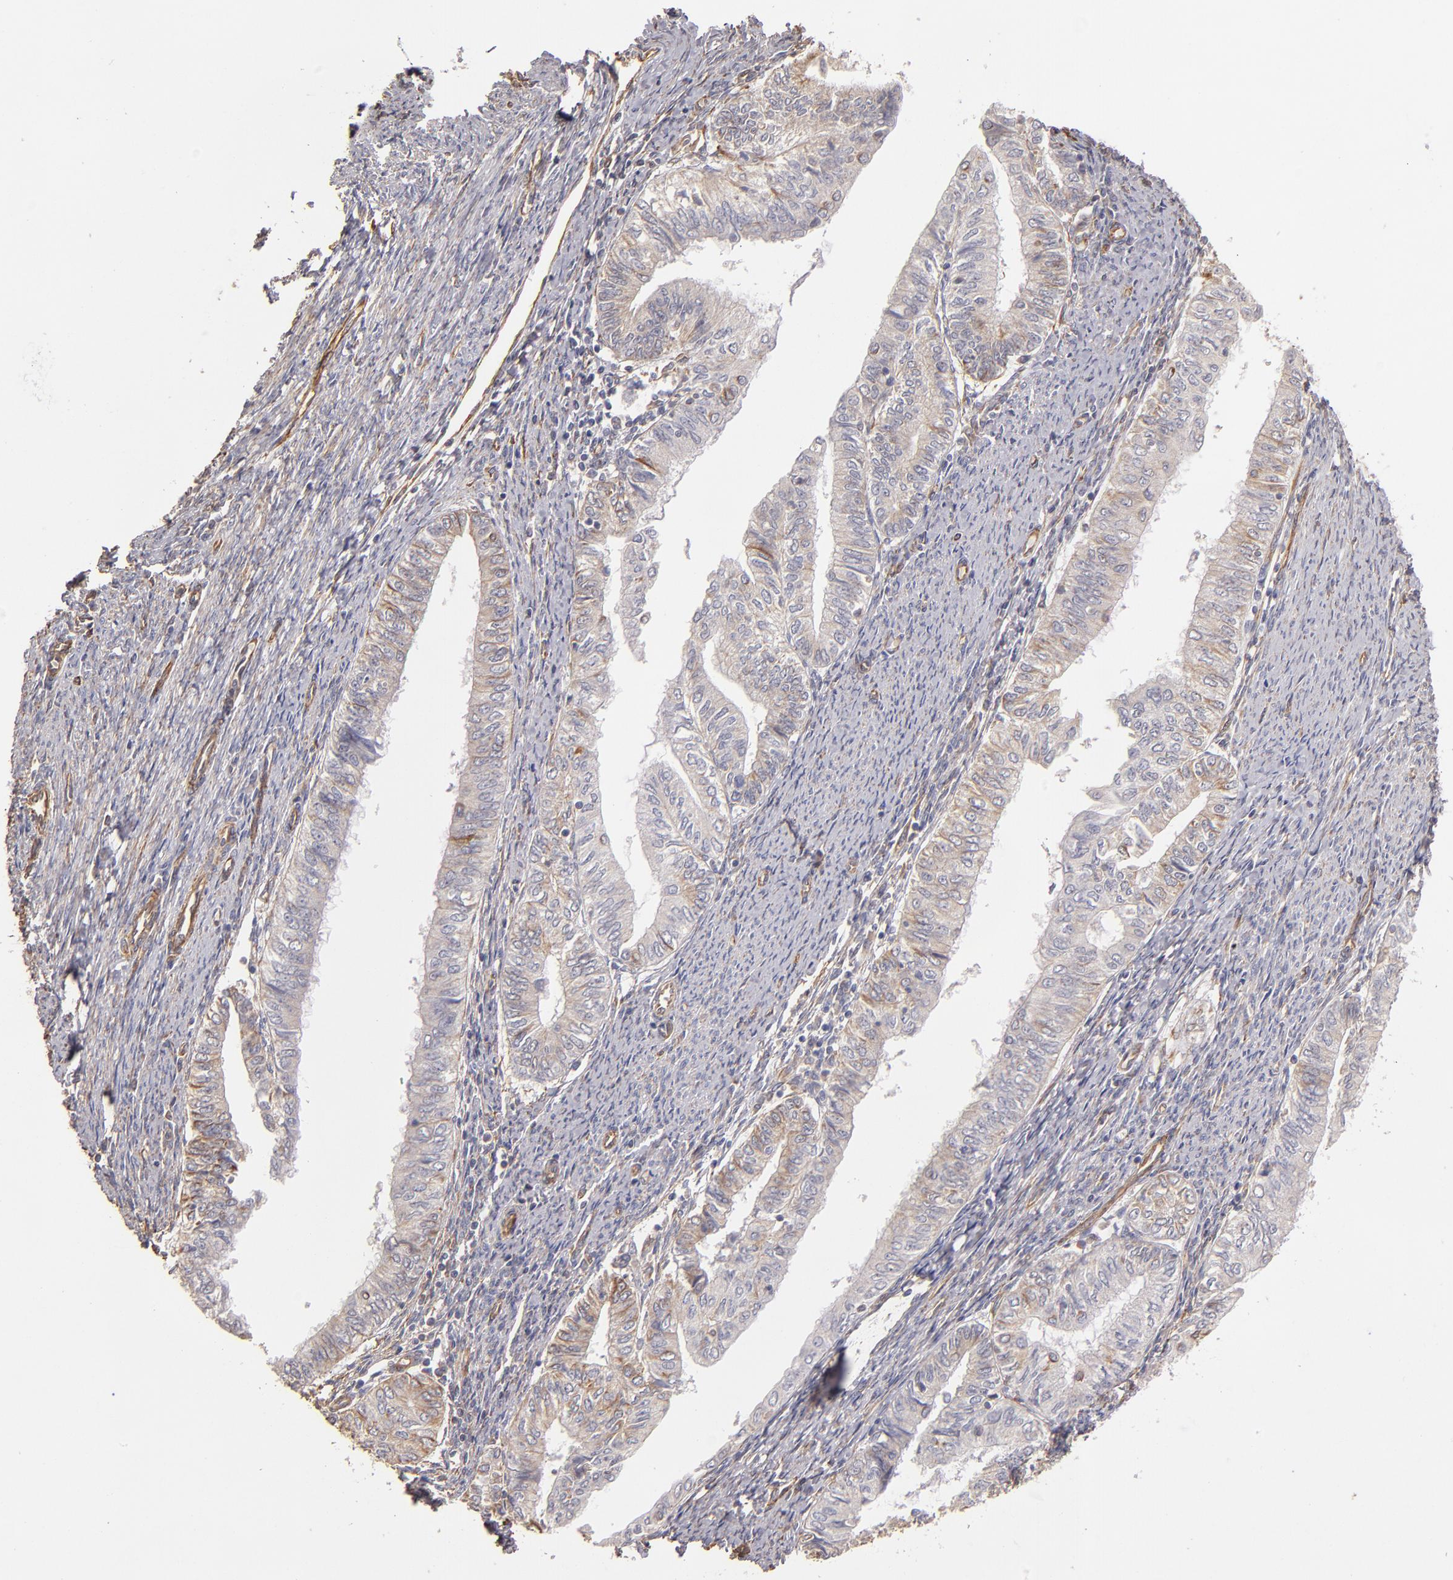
{"staining": {"intensity": "weak", "quantity": "<25%", "location": "cytoplasmic/membranous"}, "tissue": "endometrial cancer", "cell_type": "Tumor cells", "image_type": "cancer", "snomed": [{"axis": "morphology", "description": "Adenocarcinoma, NOS"}, {"axis": "topography", "description": "Endometrium"}], "caption": "Immunohistochemical staining of endometrial cancer (adenocarcinoma) shows no significant expression in tumor cells.", "gene": "ABCC1", "patient": {"sex": "female", "age": 66}}